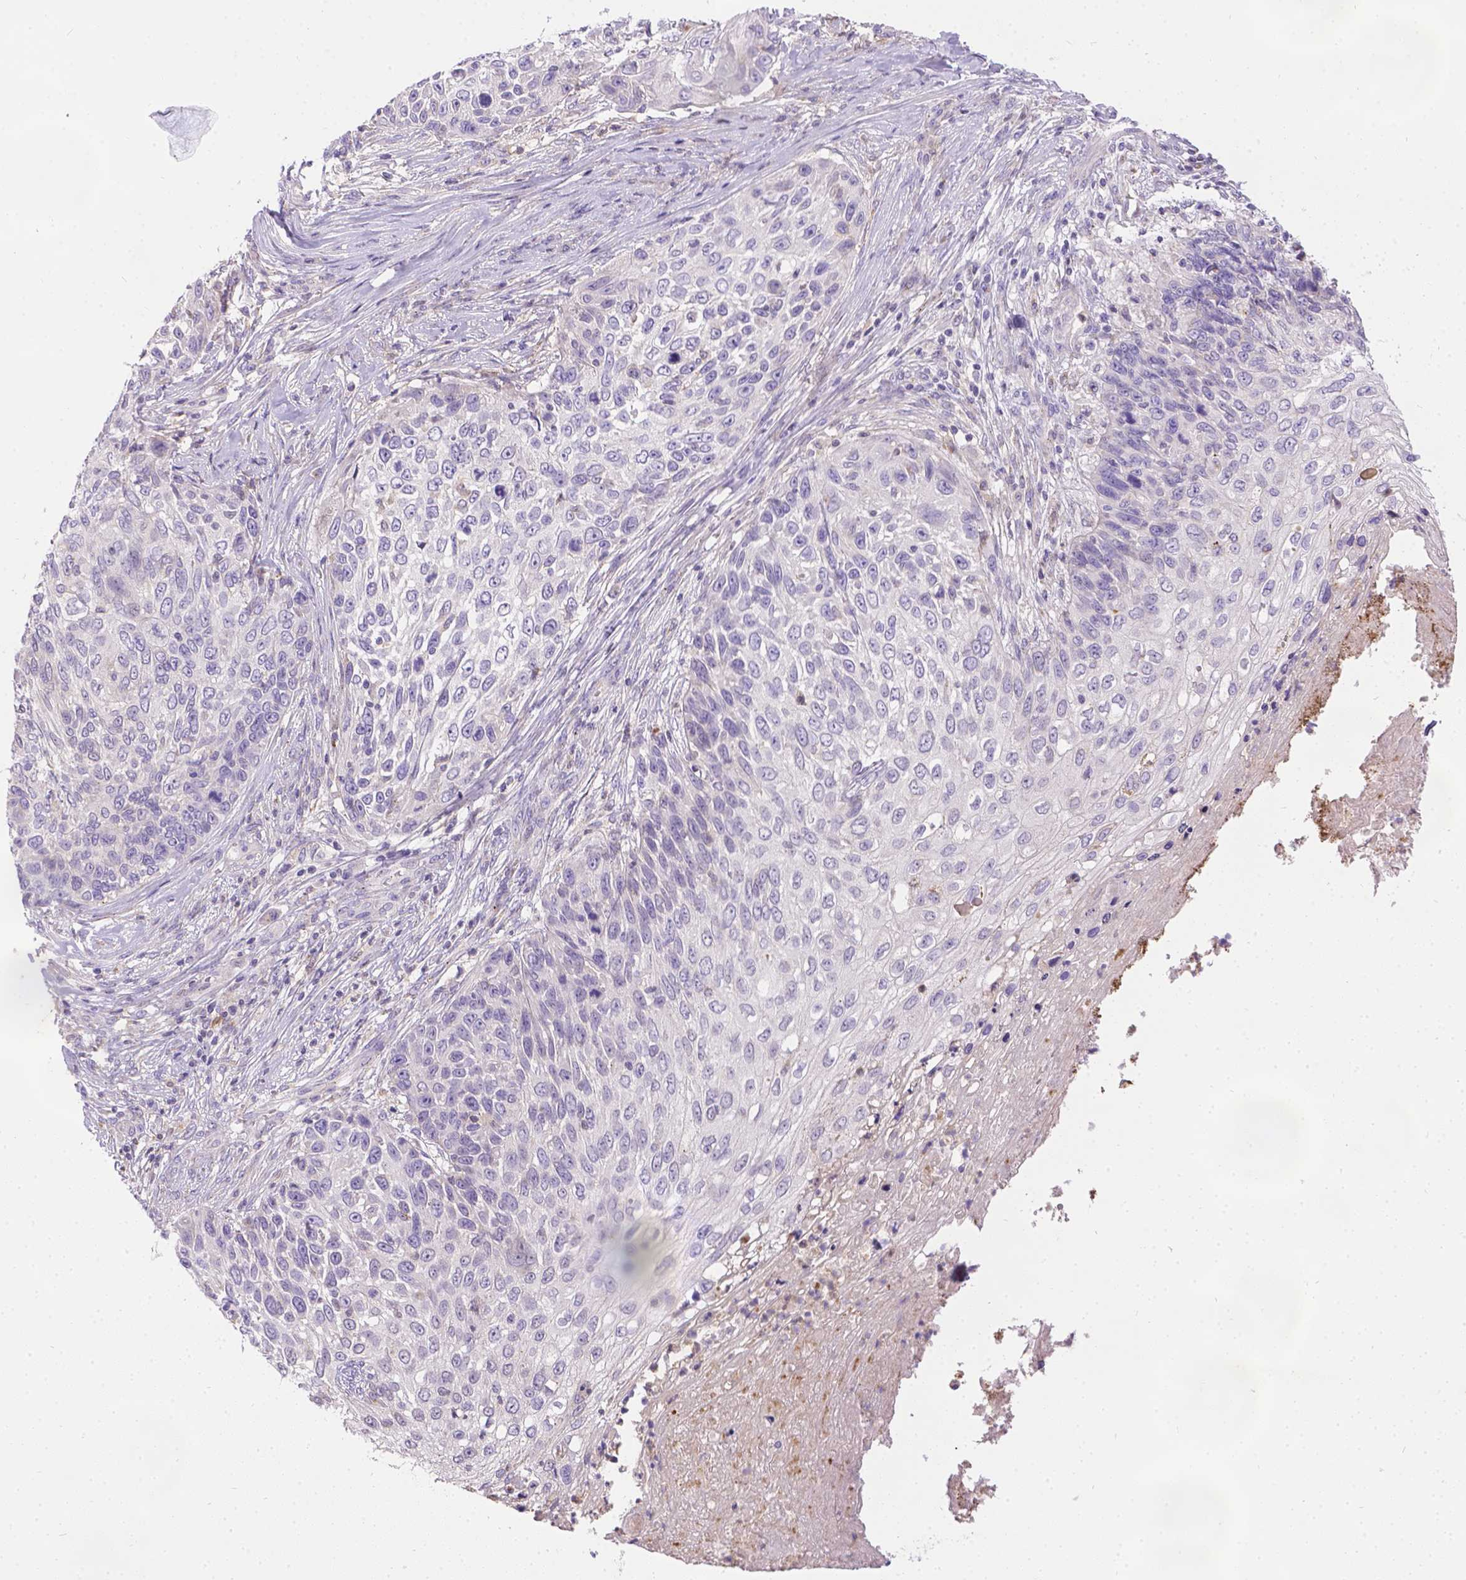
{"staining": {"intensity": "negative", "quantity": "none", "location": "none"}, "tissue": "skin cancer", "cell_type": "Tumor cells", "image_type": "cancer", "snomed": [{"axis": "morphology", "description": "Squamous cell carcinoma, NOS"}, {"axis": "topography", "description": "Skin"}], "caption": "Skin cancer (squamous cell carcinoma) was stained to show a protein in brown. There is no significant staining in tumor cells.", "gene": "TM4SF18", "patient": {"sex": "male", "age": 92}}